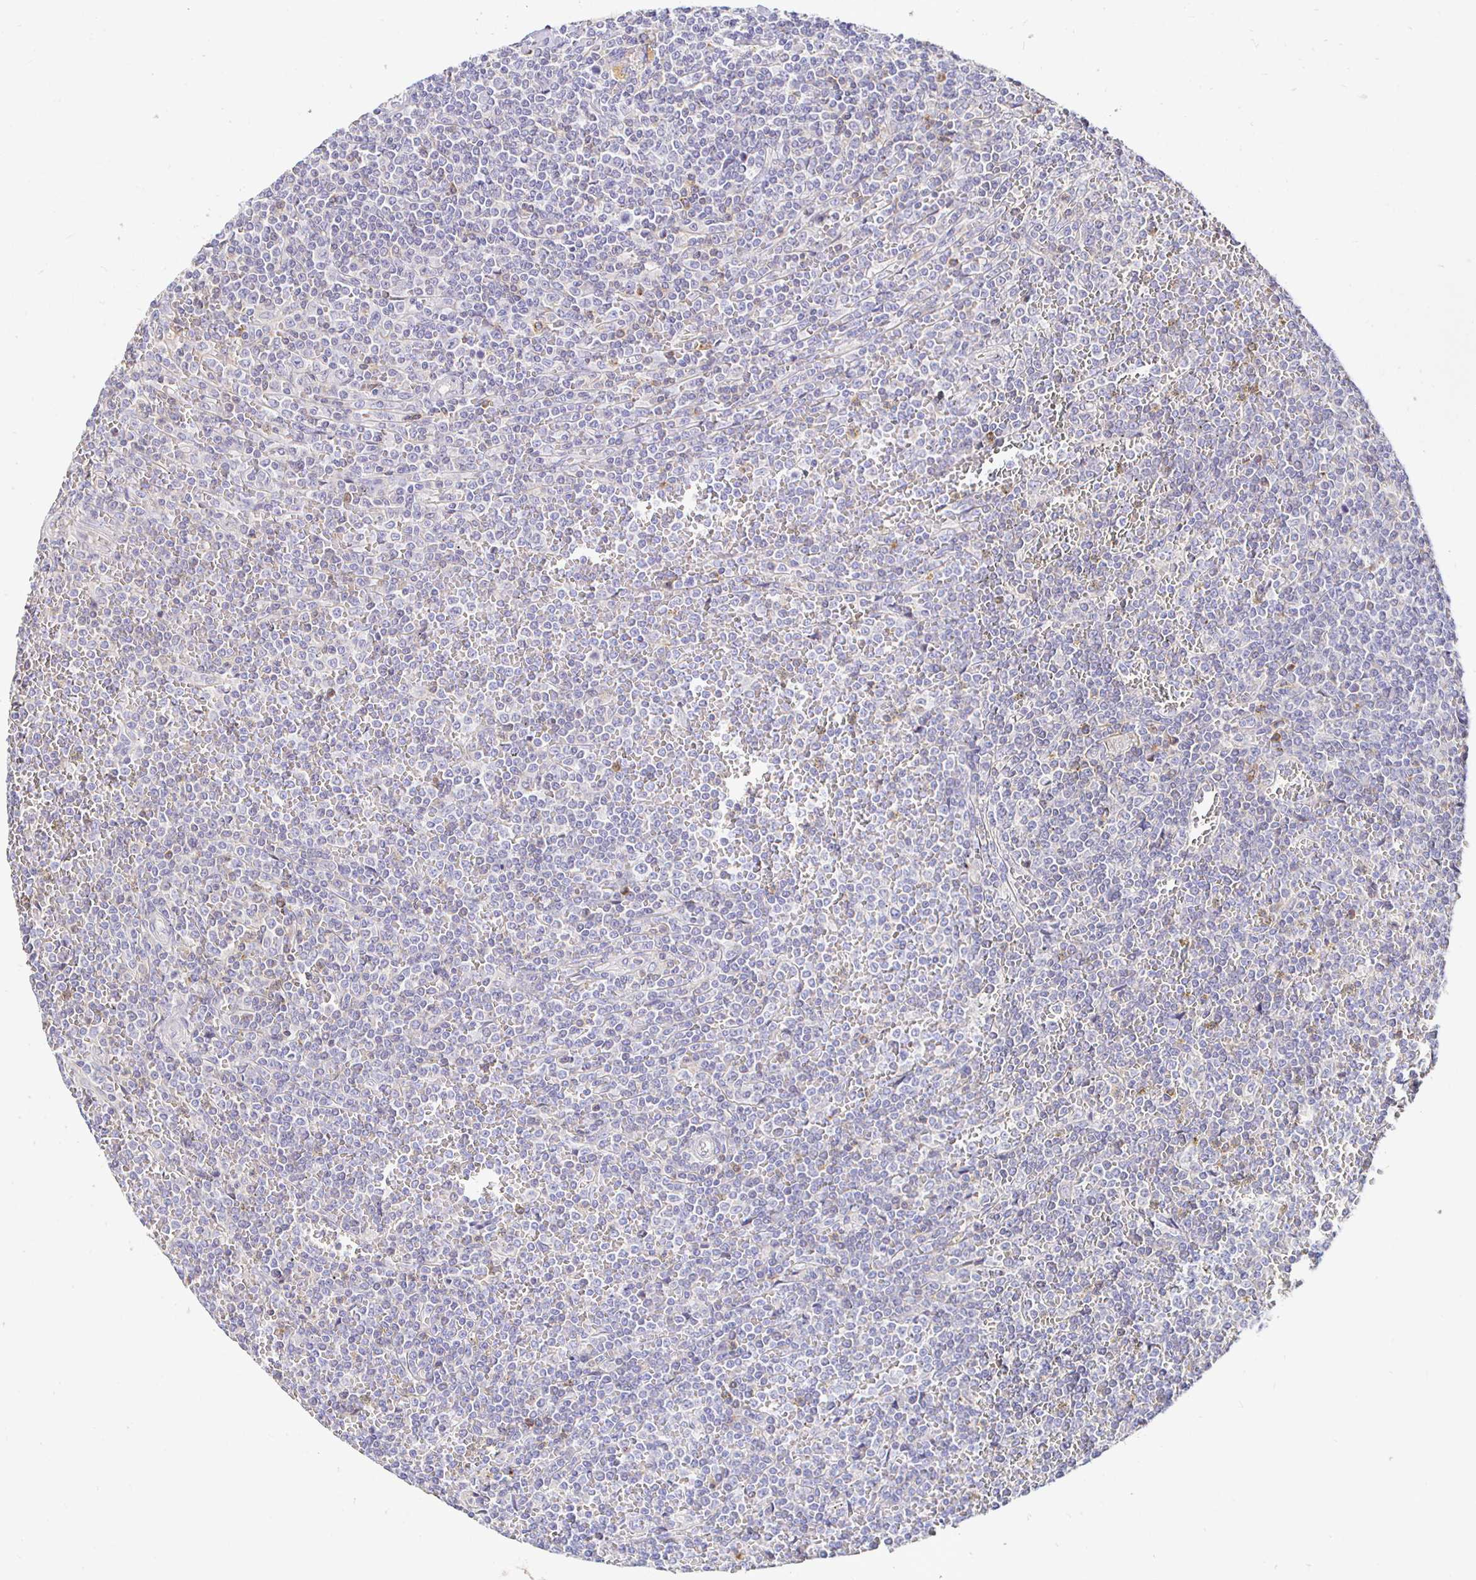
{"staining": {"intensity": "negative", "quantity": "none", "location": "none"}, "tissue": "lymphoma", "cell_type": "Tumor cells", "image_type": "cancer", "snomed": [{"axis": "morphology", "description": "Malignant lymphoma, non-Hodgkin's type, Low grade"}, {"axis": "topography", "description": "Spleen"}], "caption": "DAB (3,3'-diaminobenzidine) immunohistochemical staining of human malignant lymphoma, non-Hodgkin's type (low-grade) shows no significant staining in tumor cells.", "gene": "CXCR3", "patient": {"sex": "female", "age": 19}}